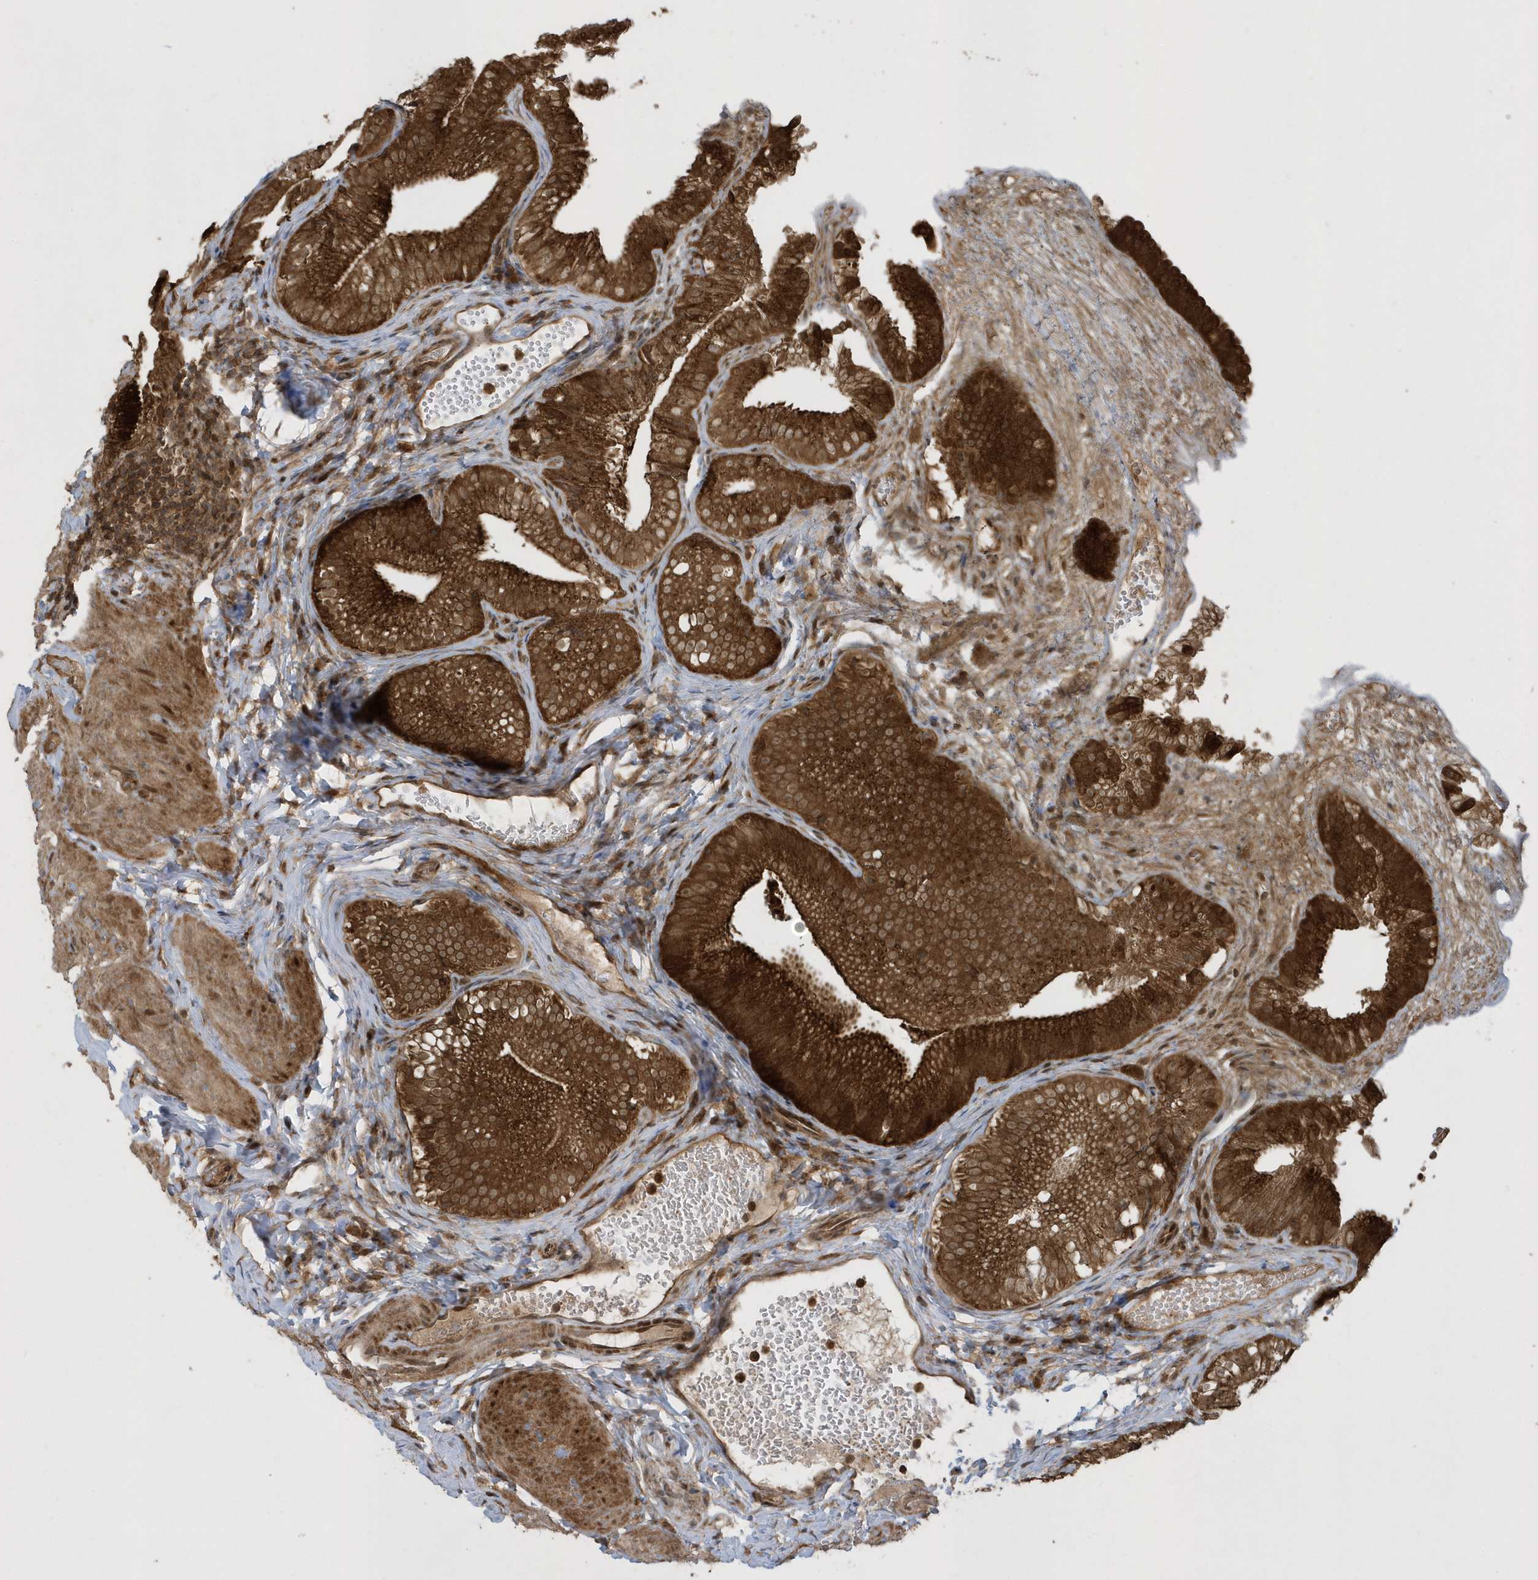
{"staining": {"intensity": "strong", "quantity": ">75%", "location": "cytoplasmic/membranous"}, "tissue": "gallbladder", "cell_type": "Glandular cells", "image_type": "normal", "snomed": [{"axis": "morphology", "description": "Normal tissue, NOS"}, {"axis": "topography", "description": "Gallbladder"}], "caption": "Immunohistochemistry (IHC) photomicrograph of normal human gallbladder stained for a protein (brown), which demonstrates high levels of strong cytoplasmic/membranous positivity in about >75% of glandular cells.", "gene": "STAMBP", "patient": {"sex": "female", "age": 30}}